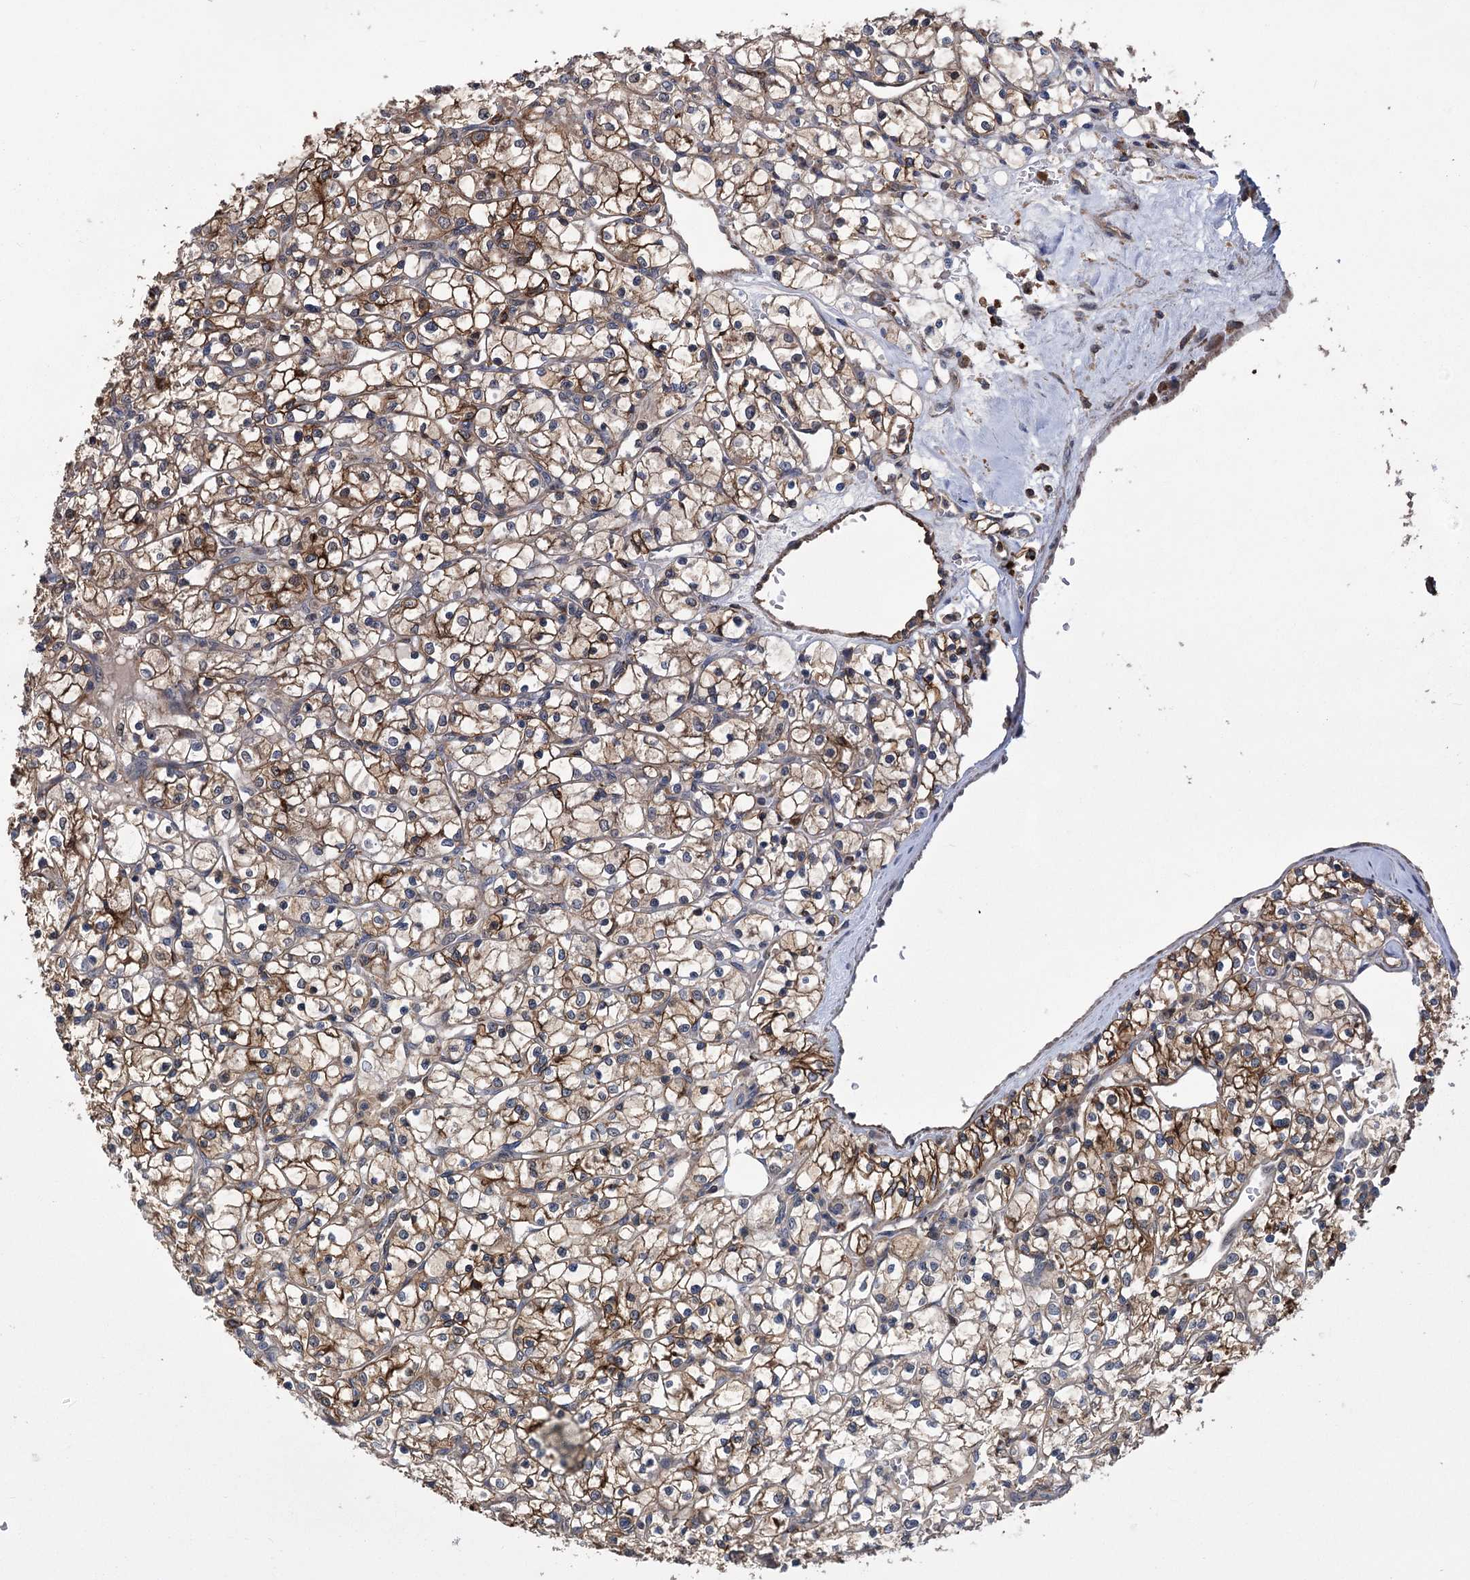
{"staining": {"intensity": "strong", "quantity": "25%-75%", "location": "cytoplasmic/membranous"}, "tissue": "renal cancer", "cell_type": "Tumor cells", "image_type": "cancer", "snomed": [{"axis": "morphology", "description": "Adenocarcinoma, NOS"}, {"axis": "topography", "description": "Kidney"}], "caption": "Renal adenocarcinoma stained with DAB (3,3'-diaminobenzidine) immunohistochemistry (IHC) shows high levels of strong cytoplasmic/membranous positivity in about 25%-75% of tumor cells. The protein of interest is shown in brown color, while the nuclei are stained blue.", "gene": "DPP3", "patient": {"sex": "female", "age": 69}}